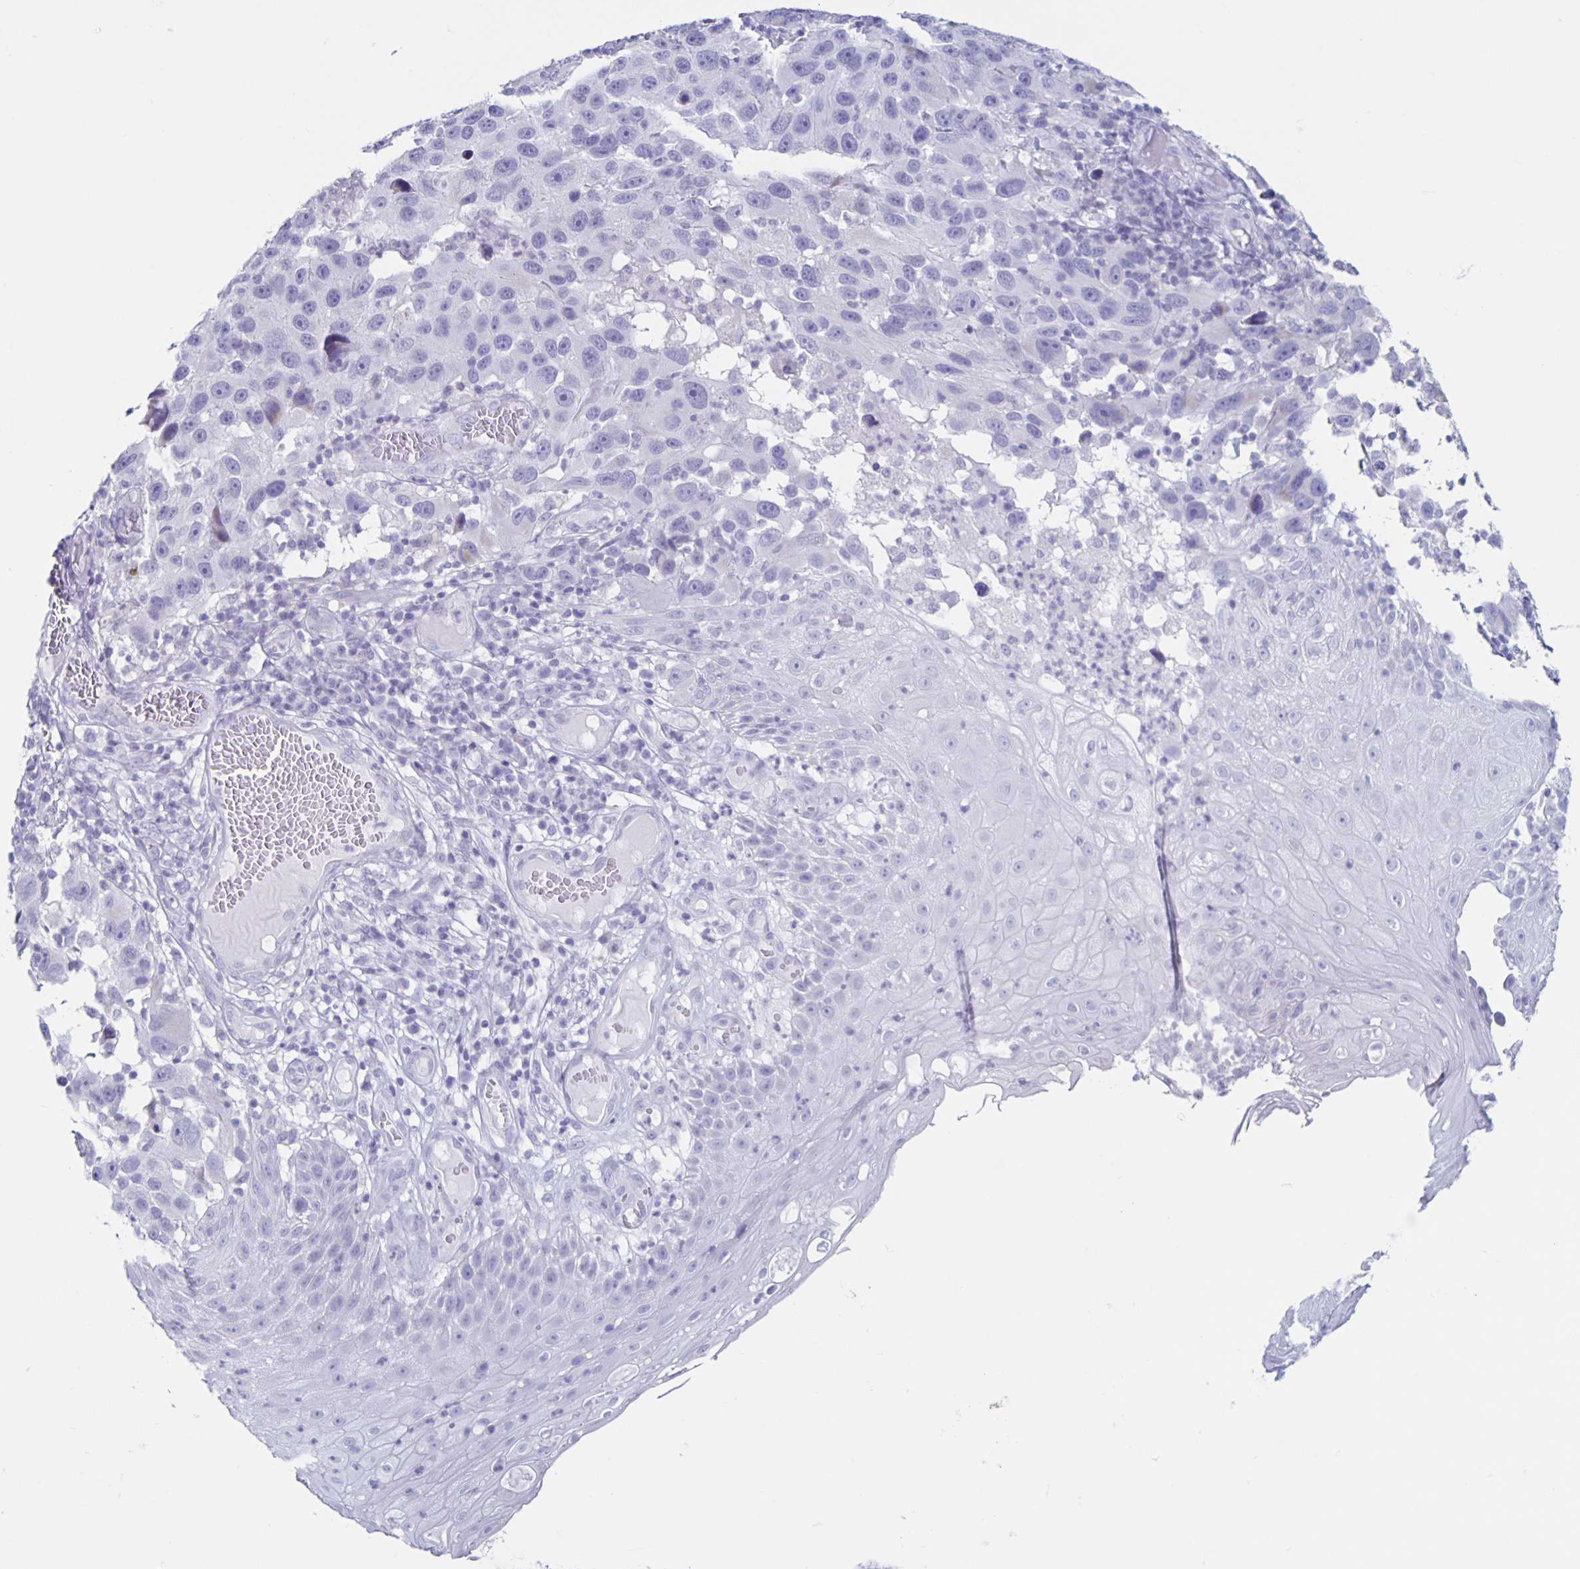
{"staining": {"intensity": "negative", "quantity": "none", "location": "none"}, "tissue": "melanoma", "cell_type": "Tumor cells", "image_type": "cancer", "snomed": [{"axis": "morphology", "description": "Malignant melanoma, NOS"}, {"axis": "topography", "description": "Skin"}], "caption": "An IHC image of melanoma is shown. There is no staining in tumor cells of melanoma. (DAB (3,3'-diaminobenzidine) immunohistochemistry (IHC) visualized using brightfield microscopy, high magnification).", "gene": "CT45A5", "patient": {"sex": "male", "age": 53}}